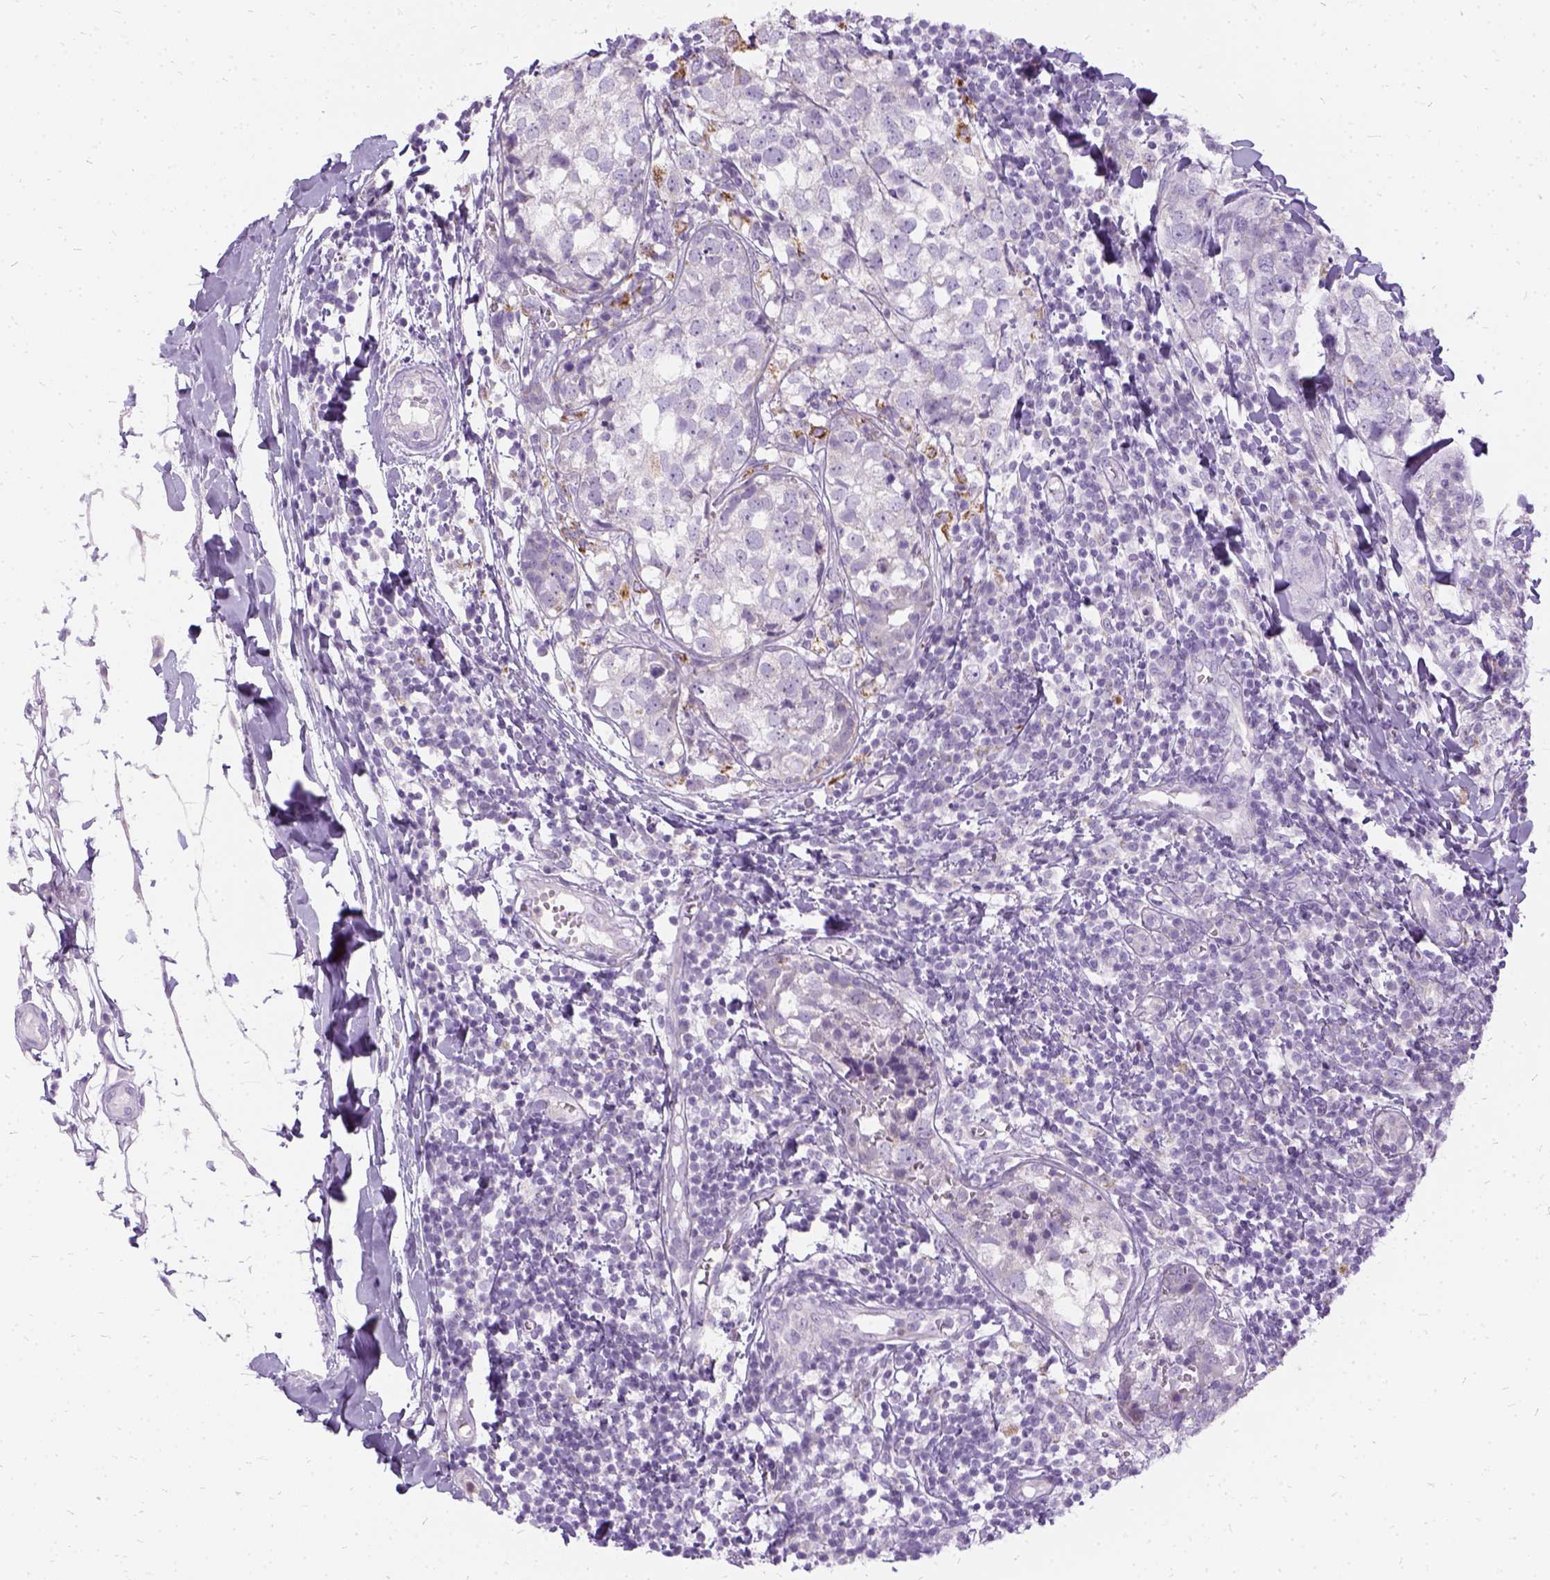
{"staining": {"intensity": "negative", "quantity": "none", "location": "none"}, "tissue": "breast cancer", "cell_type": "Tumor cells", "image_type": "cancer", "snomed": [{"axis": "morphology", "description": "Duct carcinoma"}, {"axis": "topography", "description": "Breast"}], "caption": "Immunohistochemistry of human breast infiltrating ductal carcinoma exhibits no staining in tumor cells. (DAB IHC with hematoxylin counter stain).", "gene": "FDX1", "patient": {"sex": "female", "age": 30}}